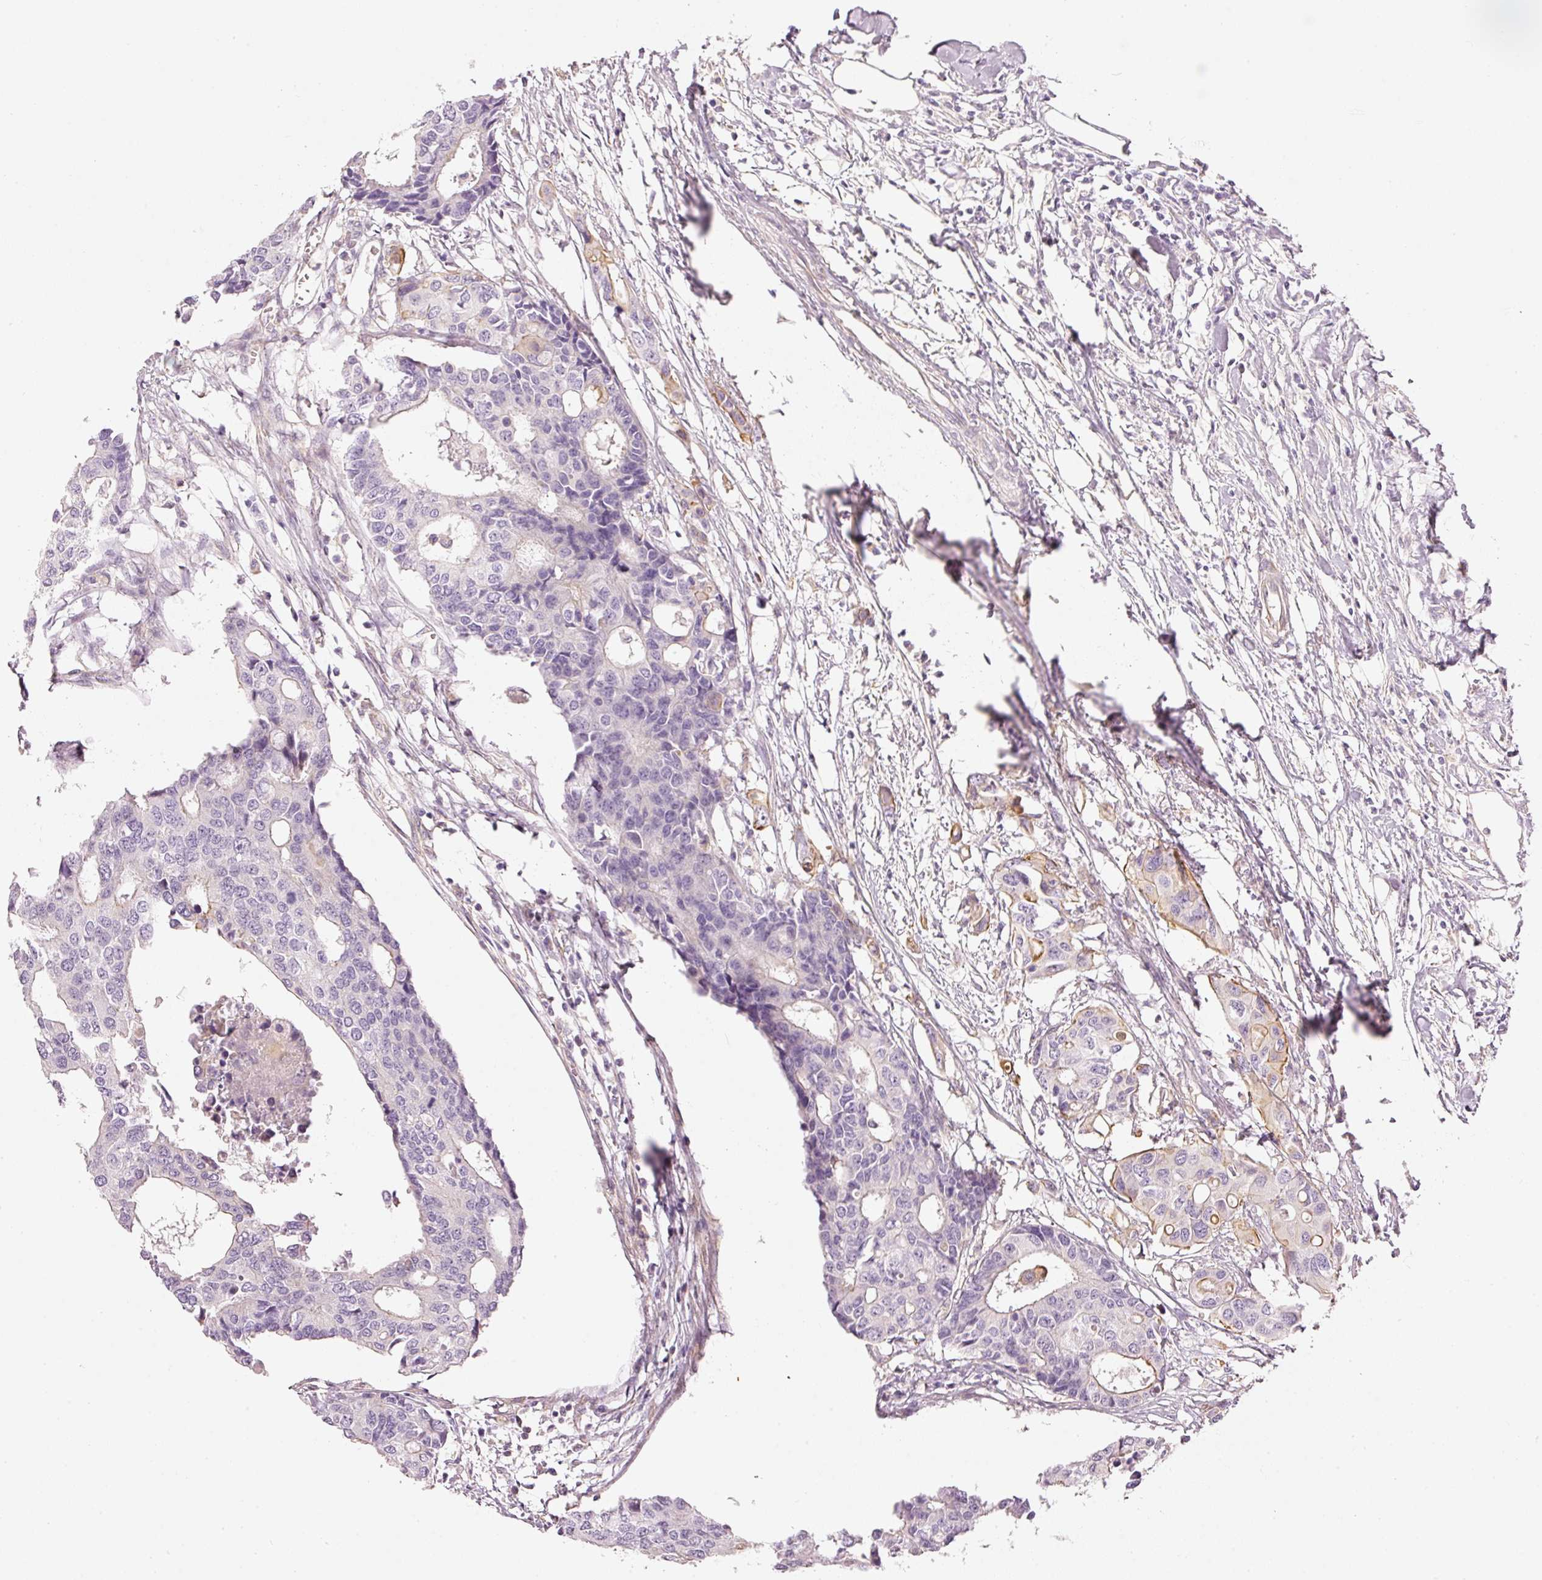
{"staining": {"intensity": "moderate", "quantity": "<25%", "location": "cytoplasmic/membranous"}, "tissue": "colorectal cancer", "cell_type": "Tumor cells", "image_type": "cancer", "snomed": [{"axis": "morphology", "description": "Adenocarcinoma, NOS"}, {"axis": "topography", "description": "Colon"}], "caption": "This is an image of IHC staining of colorectal cancer, which shows moderate staining in the cytoplasmic/membranous of tumor cells.", "gene": "OSR2", "patient": {"sex": "male", "age": 77}}